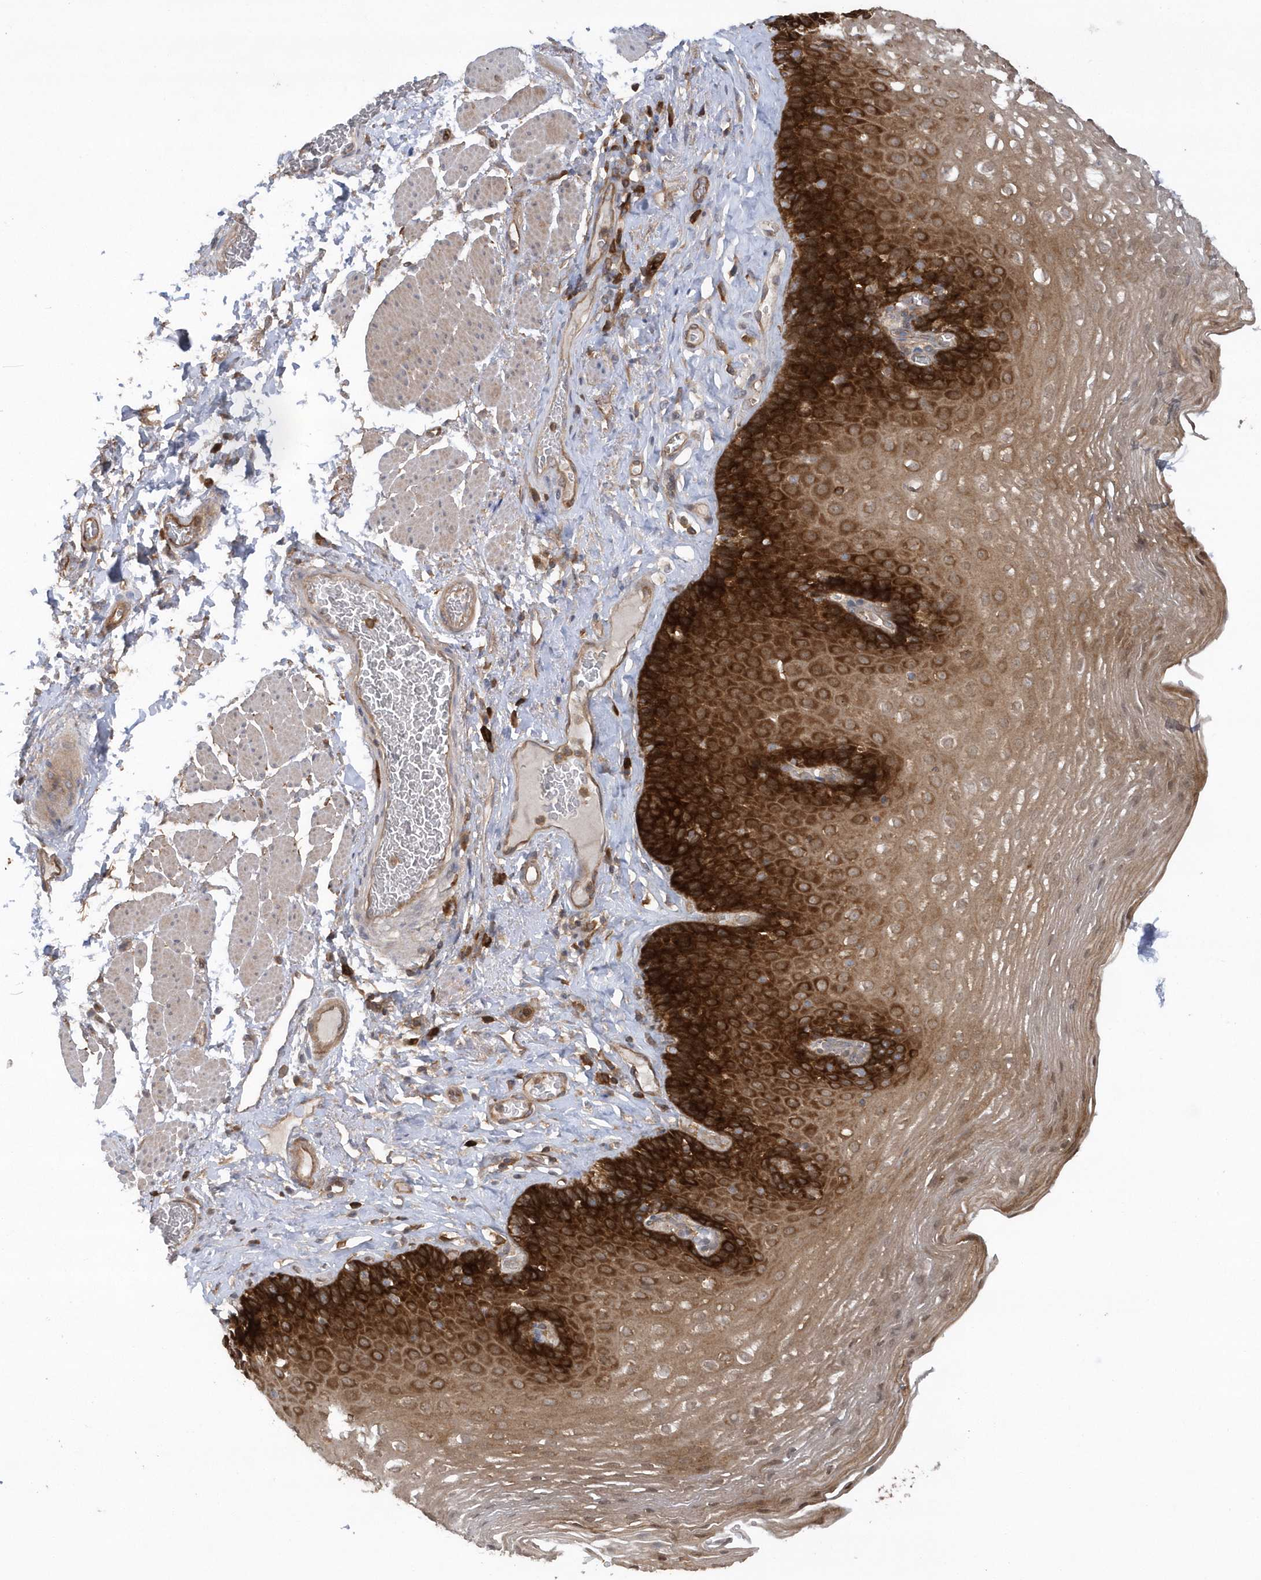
{"staining": {"intensity": "strong", "quantity": "25%-75%", "location": "cytoplasmic/membranous"}, "tissue": "esophagus", "cell_type": "Squamous epithelial cells", "image_type": "normal", "snomed": [{"axis": "morphology", "description": "Normal tissue, NOS"}, {"axis": "topography", "description": "Esophagus"}], "caption": "IHC image of normal esophagus: human esophagus stained using immunohistochemistry (IHC) reveals high levels of strong protein expression localized specifically in the cytoplasmic/membranous of squamous epithelial cells, appearing as a cytoplasmic/membranous brown color.", "gene": "PAICS", "patient": {"sex": "female", "age": 66}}